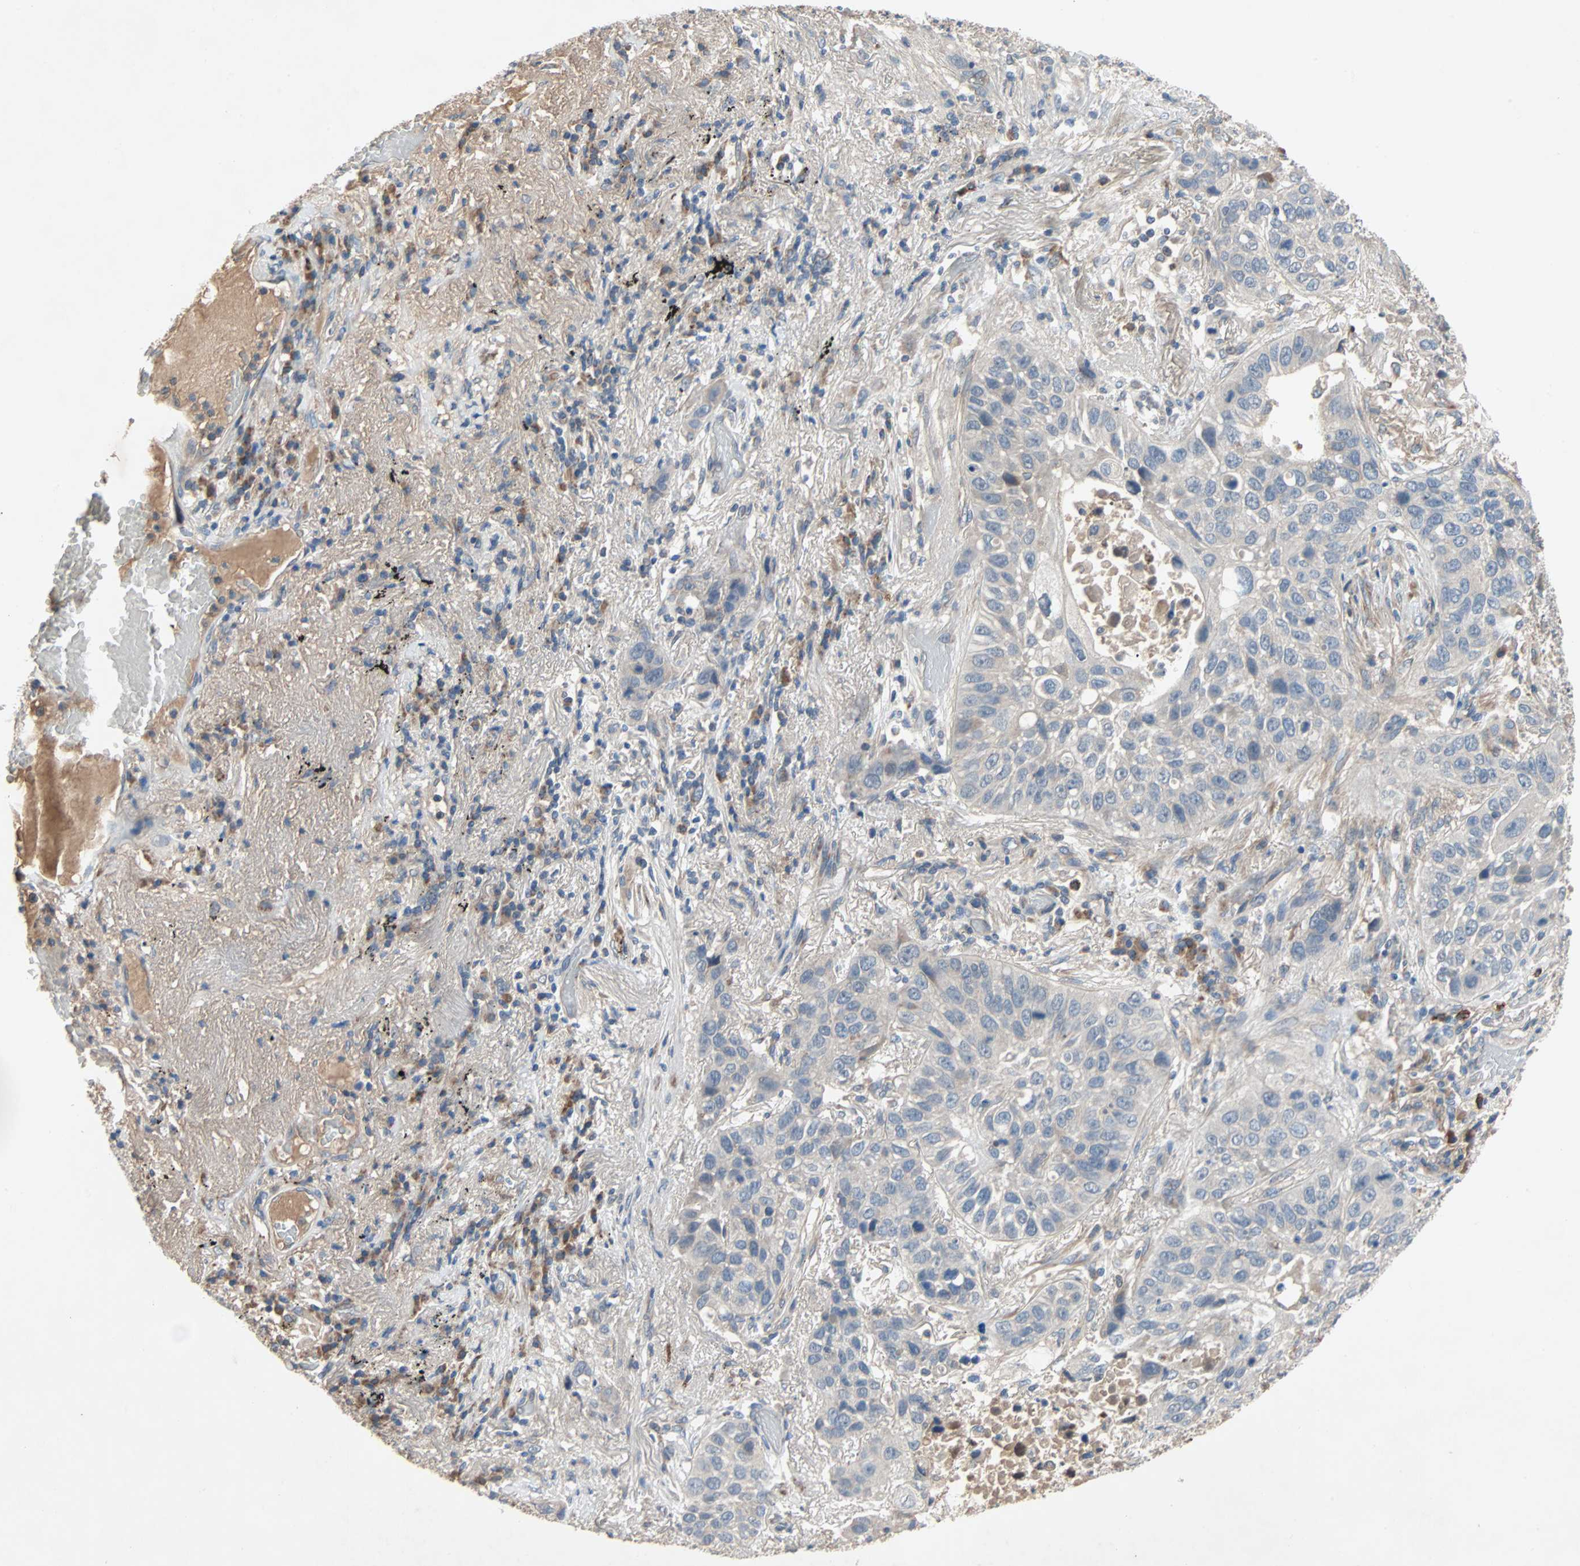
{"staining": {"intensity": "weak", "quantity": "25%-75%", "location": "cytoplasmic/membranous"}, "tissue": "lung cancer", "cell_type": "Tumor cells", "image_type": "cancer", "snomed": [{"axis": "morphology", "description": "Squamous cell carcinoma, NOS"}, {"axis": "topography", "description": "Lung"}], "caption": "Protein analysis of squamous cell carcinoma (lung) tissue displays weak cytoplasmic/membranous expression in about 25%-75% of tumor cells. The staining was performed using DAB (3,3'-diaminobenzidine) to visualize the protein expression in brown, while the nuclei were stained in blue with hematoxylin (Magnification: 20x).", "gene": "XYLT1", "patient": {"sex": "male", "age": 57}}